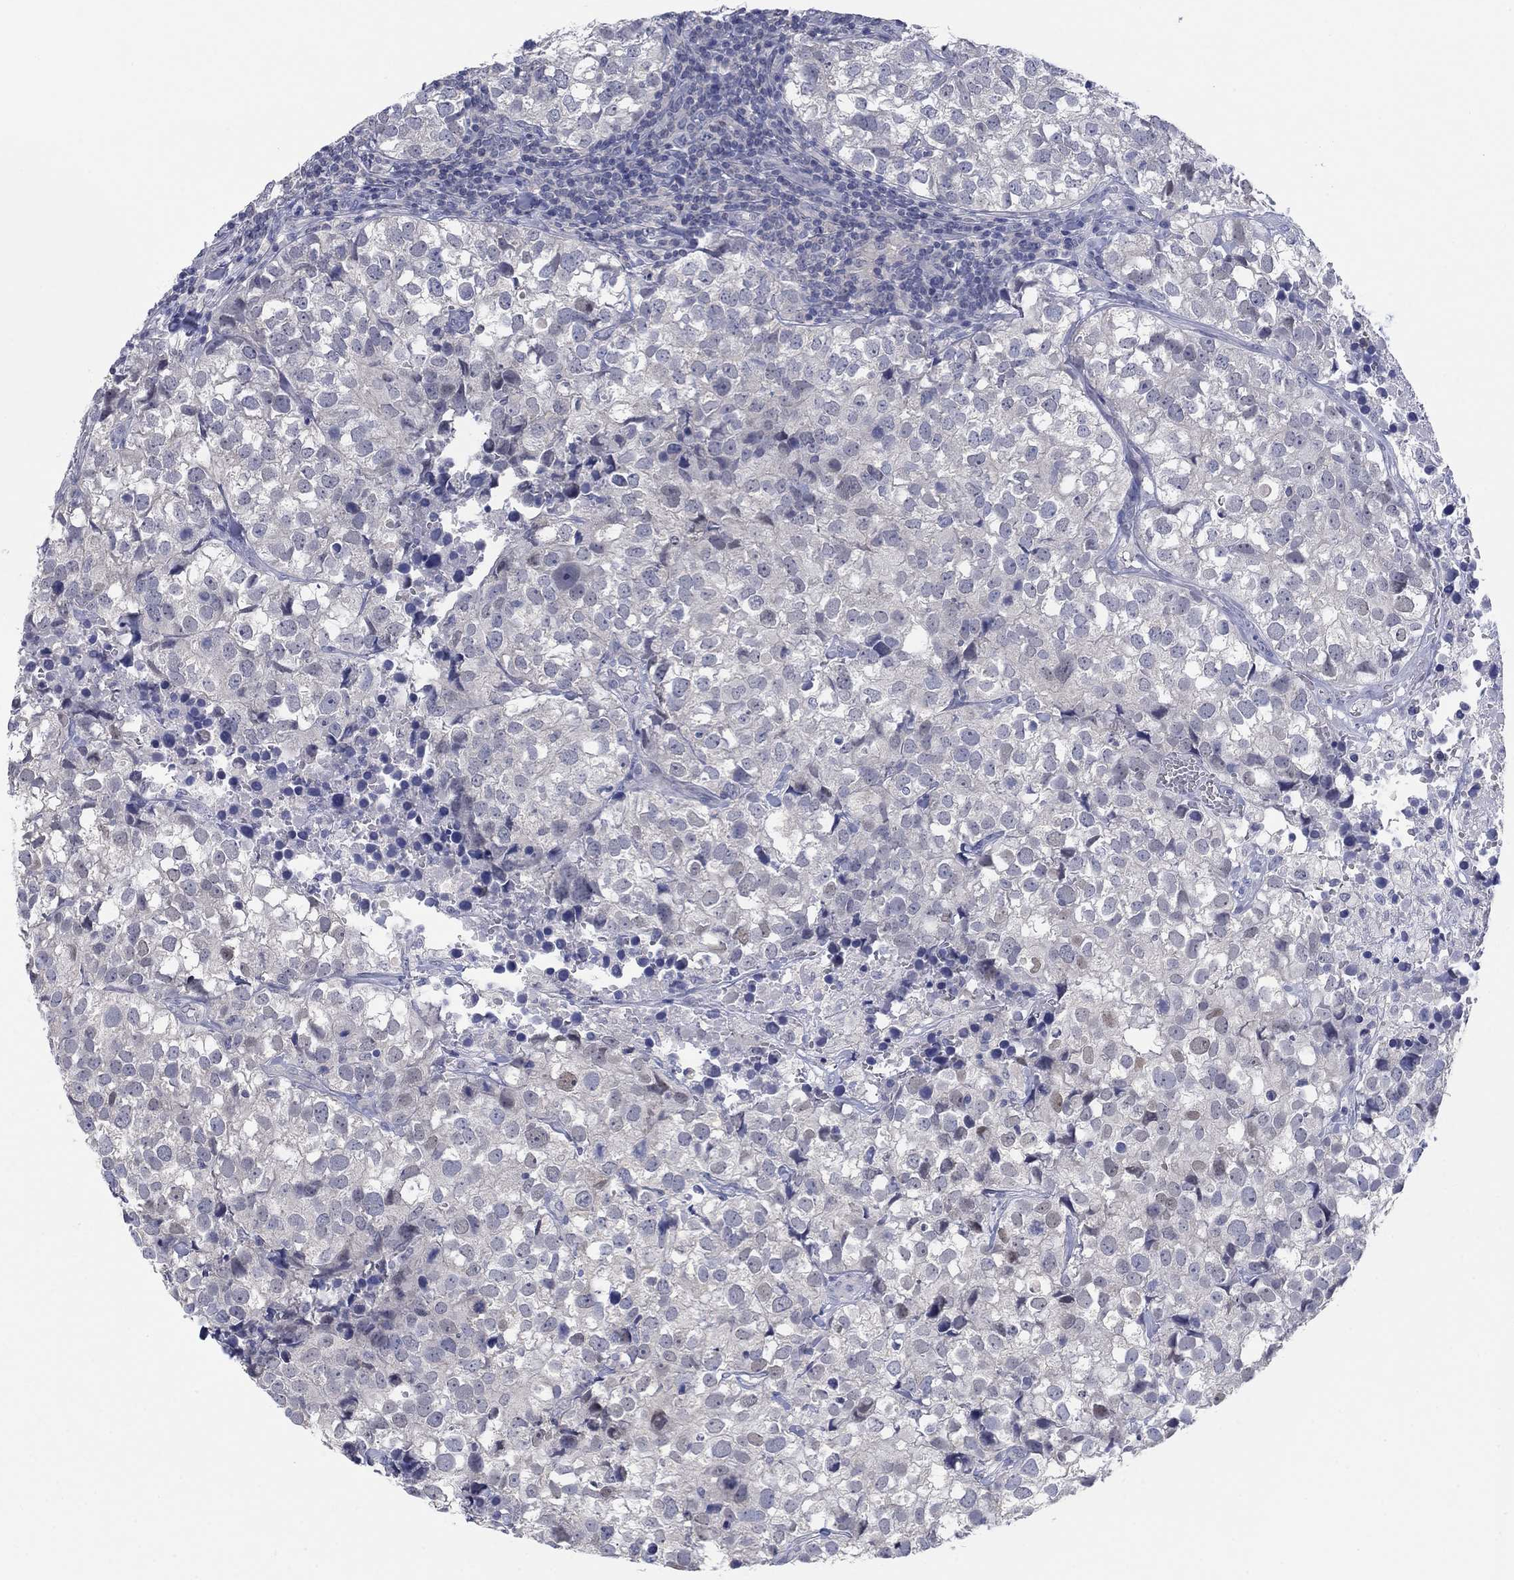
{"staining": {"intensity": "negative", "quantity": "none", "location": "none"}, "tissue": "breast cancer", "cell_type": "Tumor cells", "image_type": "cancer", "snomed": [{"axis": "morphology", "description": "Duct carcinoma"}, {"axis": "topography", "description": "Breast"}], "caption": "High power microscopy image of an immunohistochemistry image of breast cancer (invasive ductal carcinoma), revealing no significant staining in tumor cells.", "gene": "FER1L6", "patient": {"sex": "female", "age": 30}}